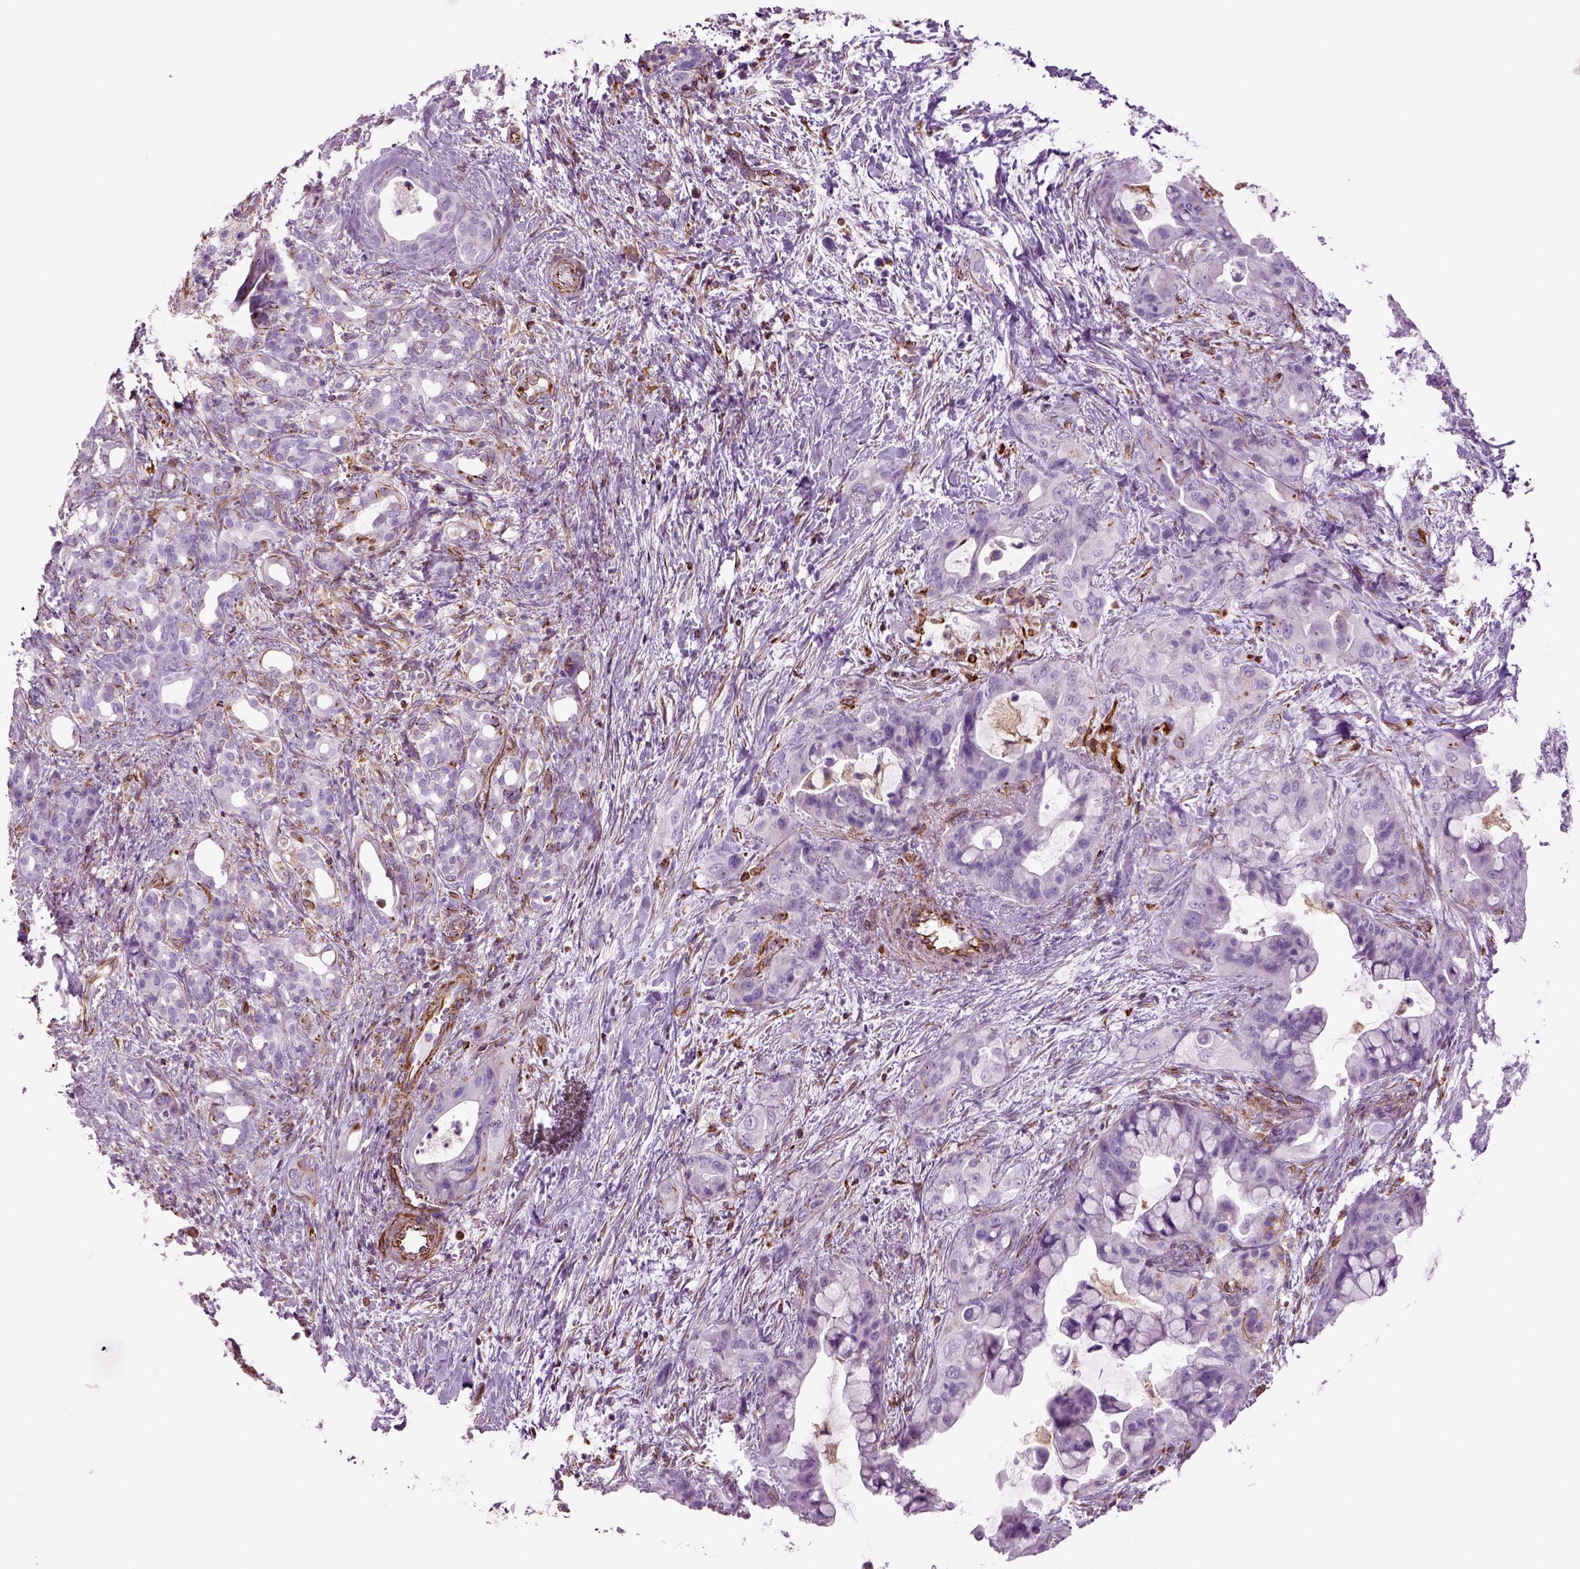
{"staining": {"intensity": "strong", "quantity": "<25%", "location": "cytoplasmic/membranous"}, "tissue": "pancreatic cancer", "cell_type": "Tumor cells", "image_type": "cancer", "snomed": [{"axis": "morphology", "description": "Adenocarcinoma, NOS"}, {"axis": "topography", "description": "Pancreas"}], "caption": "Protein analysis of pancreatic adenocarcinoma tissue demonstrates strong cytoplasmic/membranous positivity in approximately <25% of tumor cells.", "gene": "ACER3", "patient": {"sex": "male", "age": 71}}